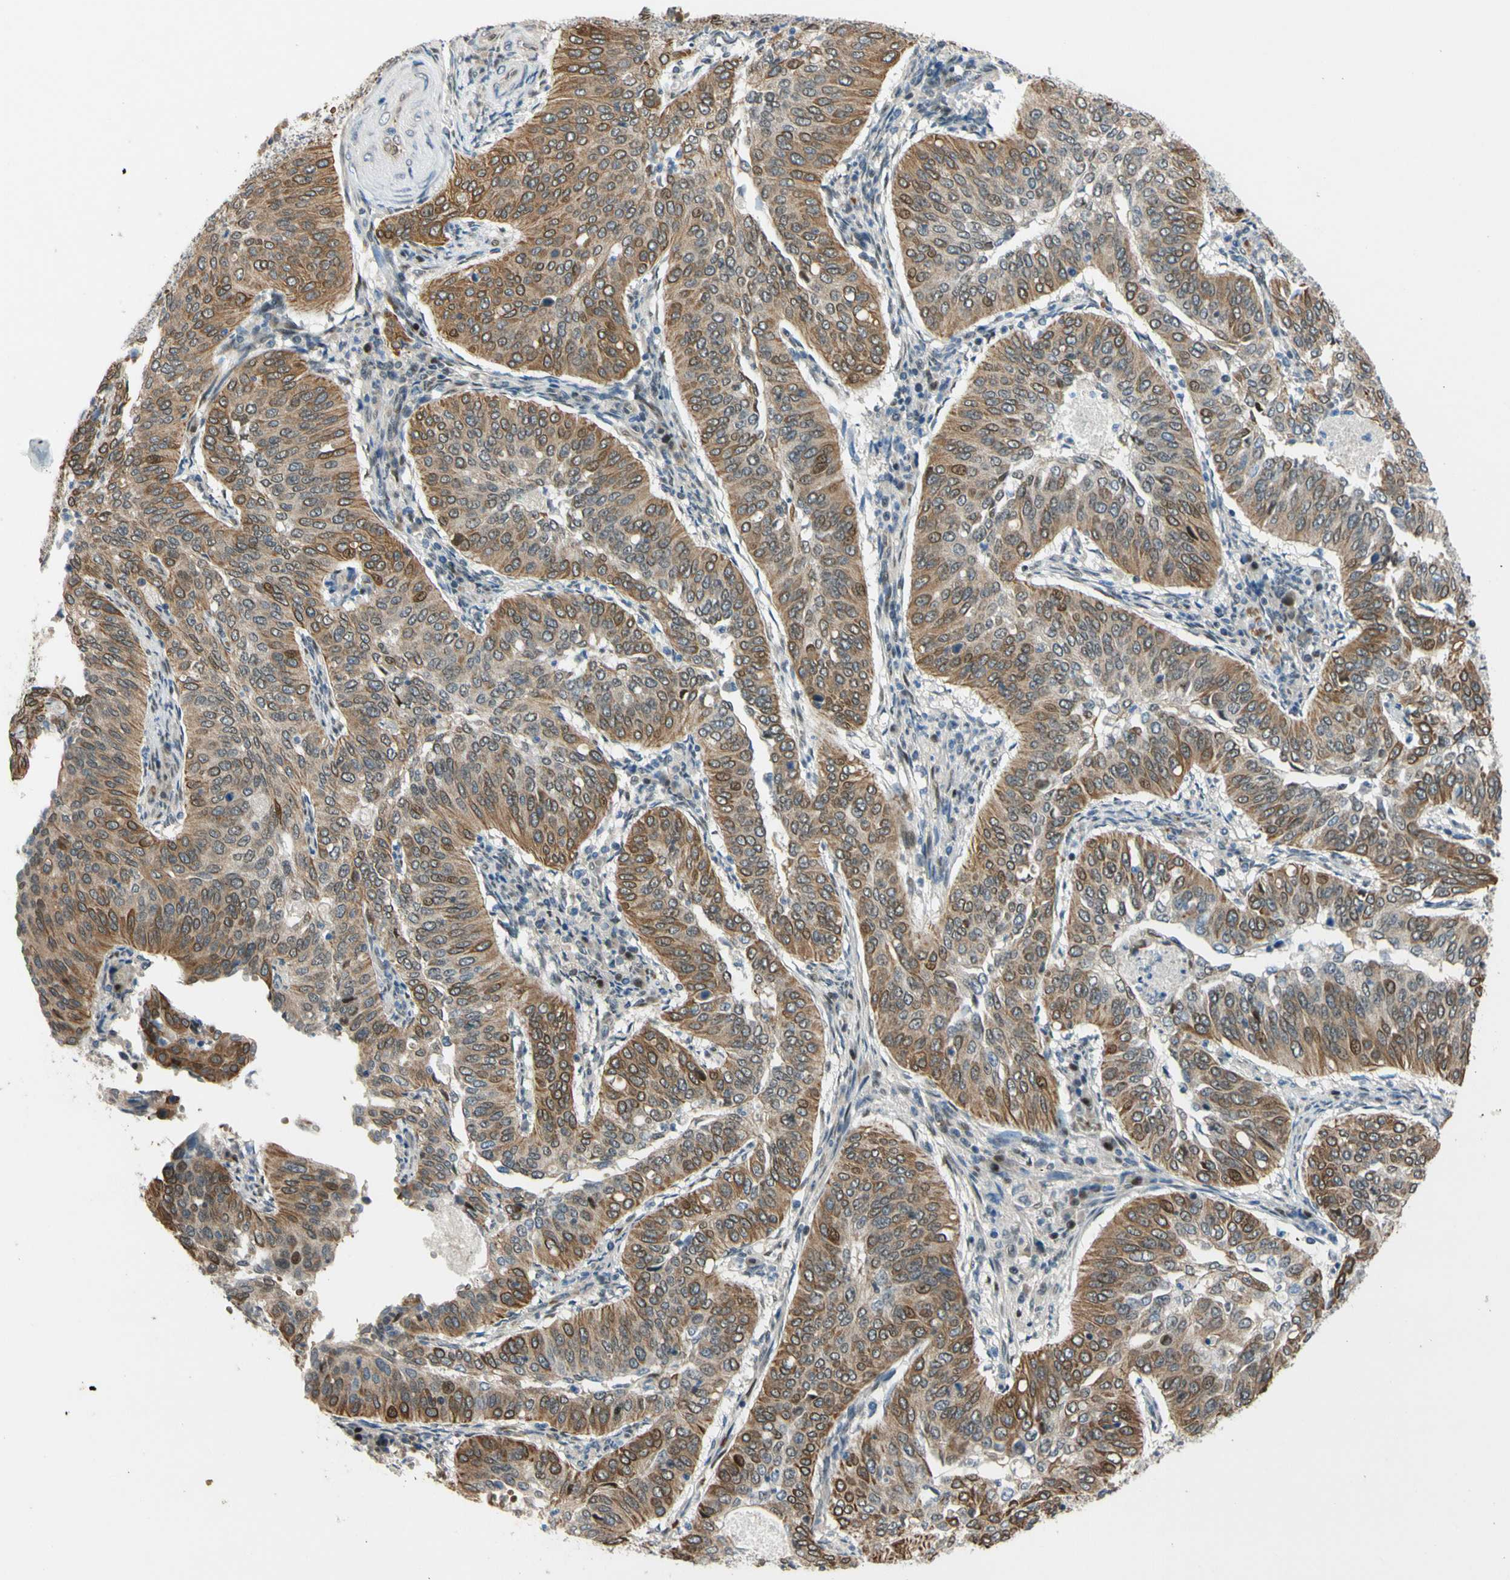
{"staining": {"intensity": "moderate", "quantity": ">75%", "location": "cytoplasmic/membranous,nuclear"}, "tissue": "cervical cancer", "cell_type": "Tumor cells", "image_type": "cancer", "snomed": [{"axis": "morphology", "description": "Normal tissue, NOS"}, {"axis": "morphology", "description": "Squamous cell carcinoma, NOS"}, {"axis": "topography", "description": "Cervix"}], "caption": "A micrograph of human squamous cell carcinoma (cervical) stained for a protein shows moderate cytoplasmic/membranous and nuclear brown staining in tumor cells.", "gene": "ZNF184", "patient": {"sex": "female", "age": 39}}